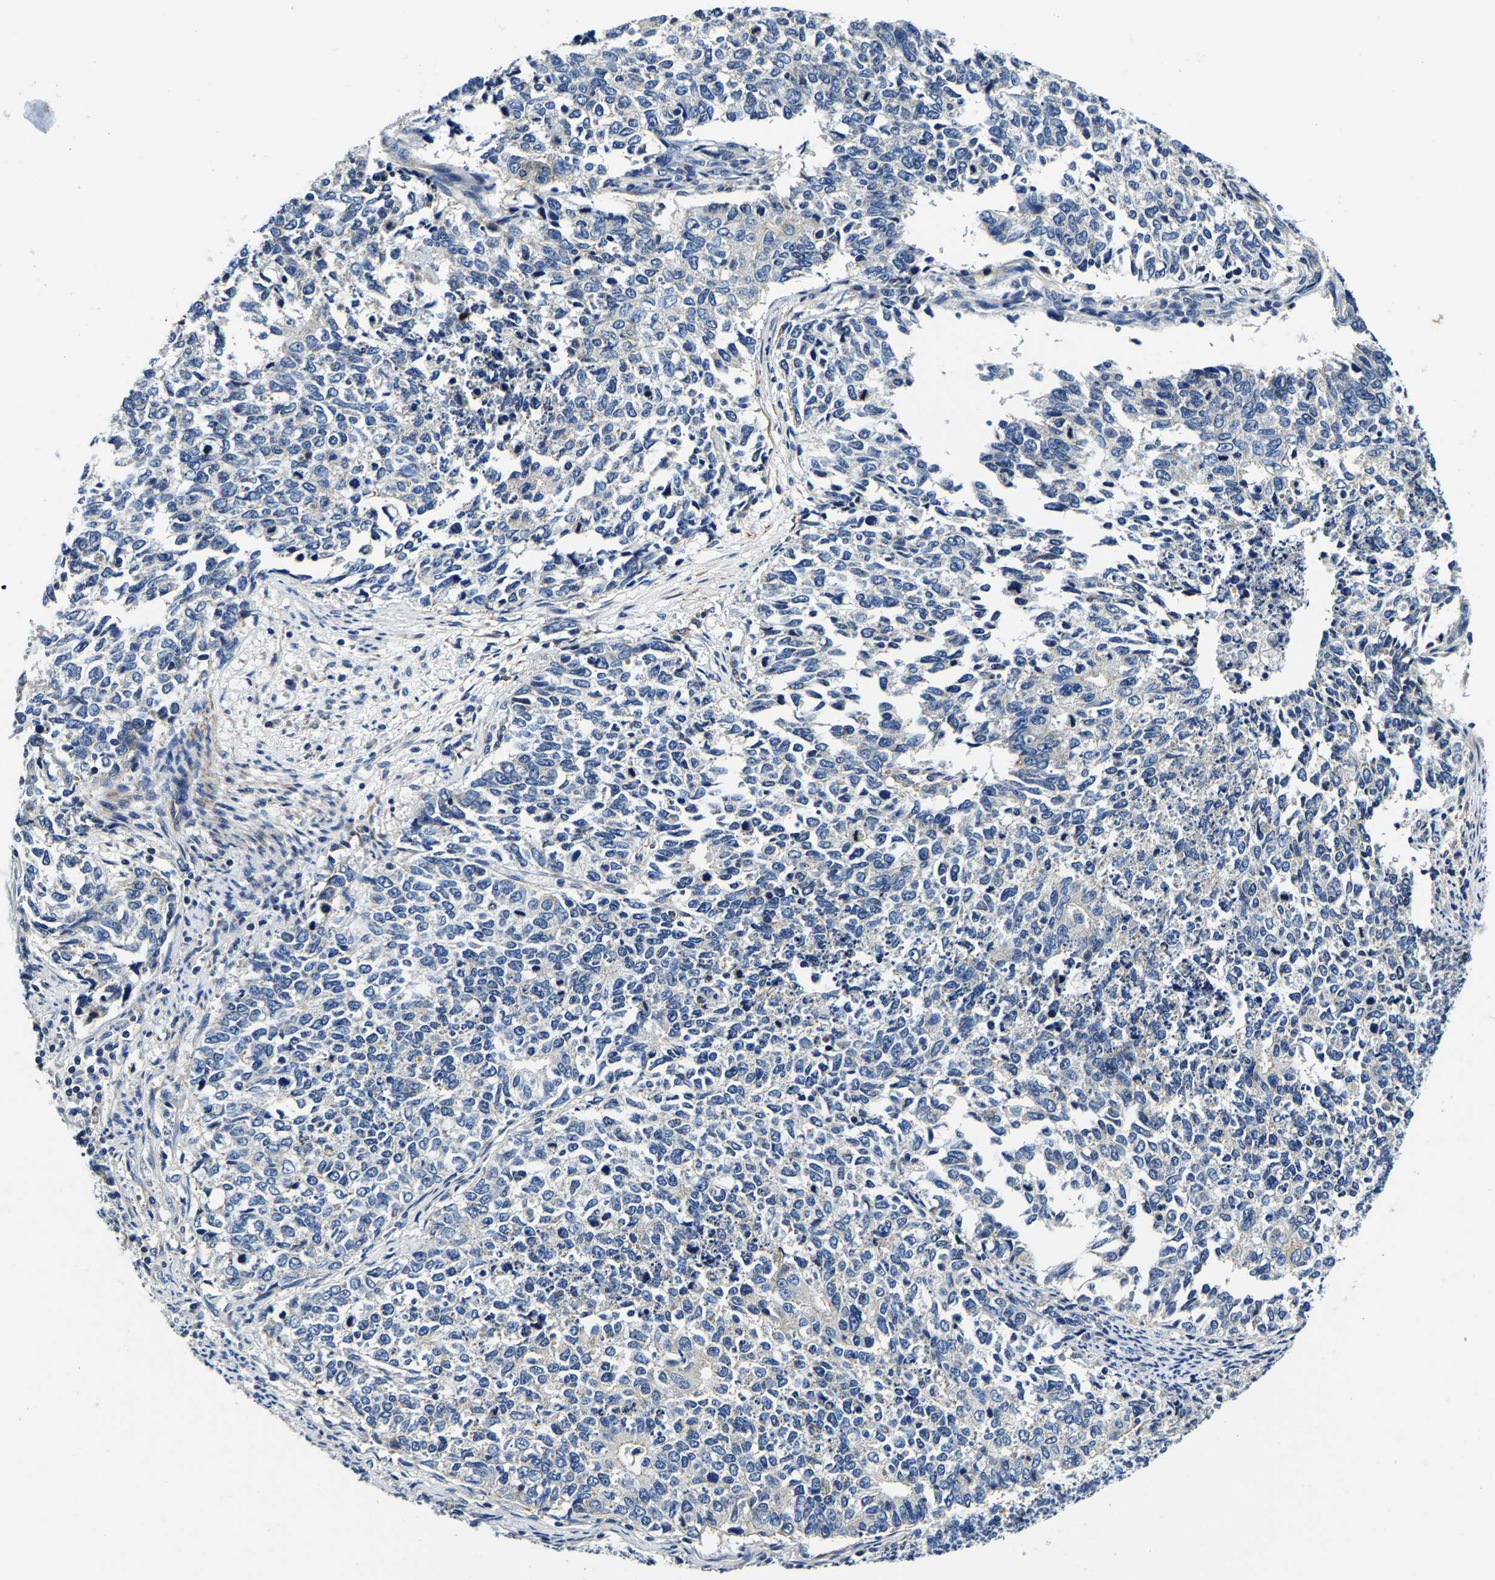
{"staining": {"intensity": "negative", "quantity": "none", "location": "none"}, "tissue": "cervical cancer", "cell_type": "Tumor cells", "image_type": "cancer", "snomed": [{"axis": "morphology", "description": "Squamous cell carcinoma, NOS"}, {"axis": "topography", "description": "Cervix"}], "caption": "Cervical cancer was stained to show a protein in brown. There is no significant expression in tumor cells.", "gene": "KCTD17", "patient": {"sex": "female", "age": 63}}